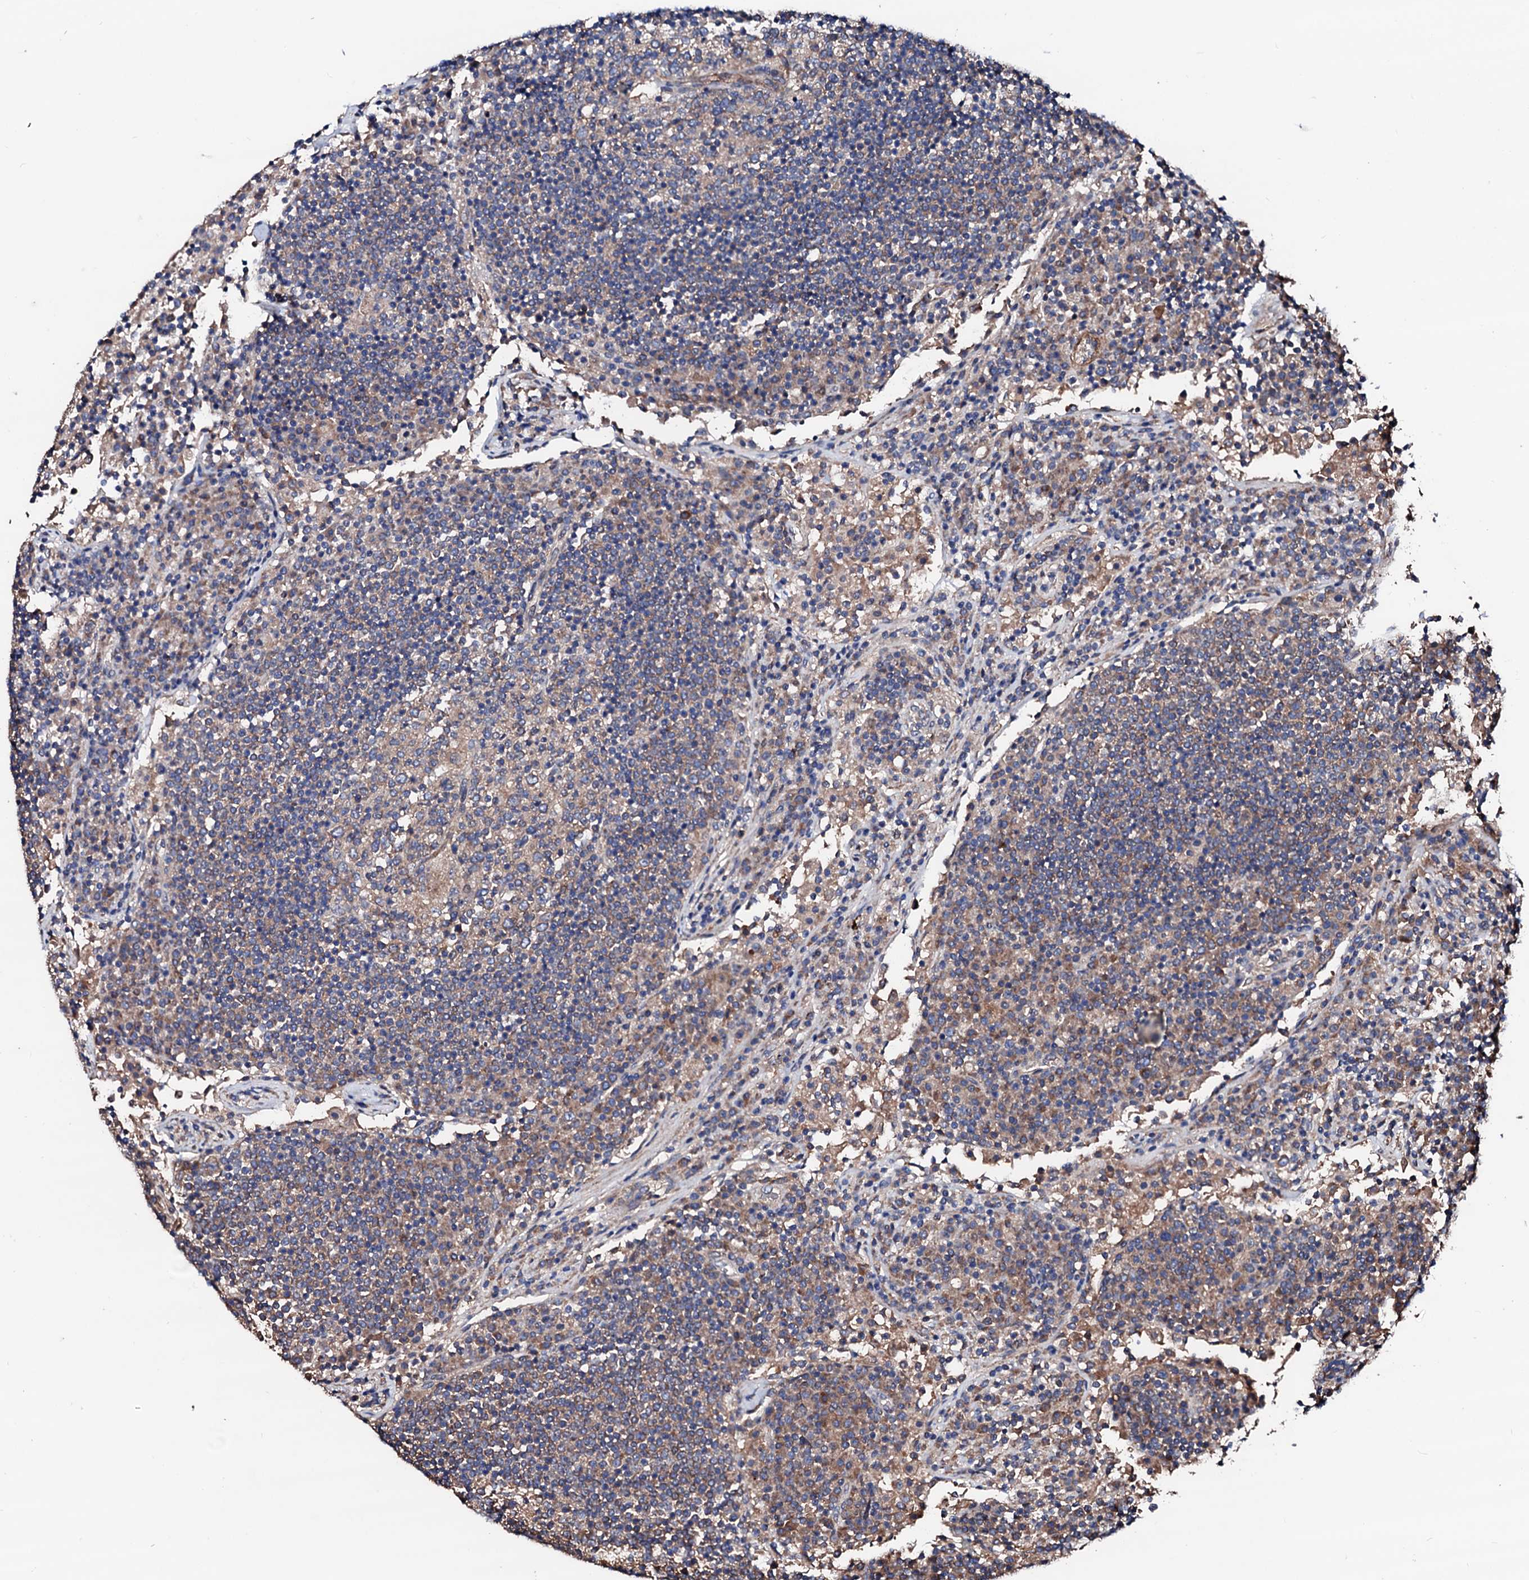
{"staining": {"intensity": "weak", "quantity": "<25%", "location": "cytoplasmic/membranous"}, "tissue": "lymph node", "cell_type": "Germinal center cells", "image_type": "normal", "snomed": [{"axis": "morphology", "description": "Normal tissue, NOS"}, {"axis": "topography", "description": "Lymph node"}], "caption": "Histopathology image shows no protein positivity in germinal center cells of unremarkable lymph node. The staining is performed using DAB brown chromogen with nuclei counter-stained in using hematoxylin.", "gene": "TBCEL", "patient": {"sex": "female", "age": 53}}